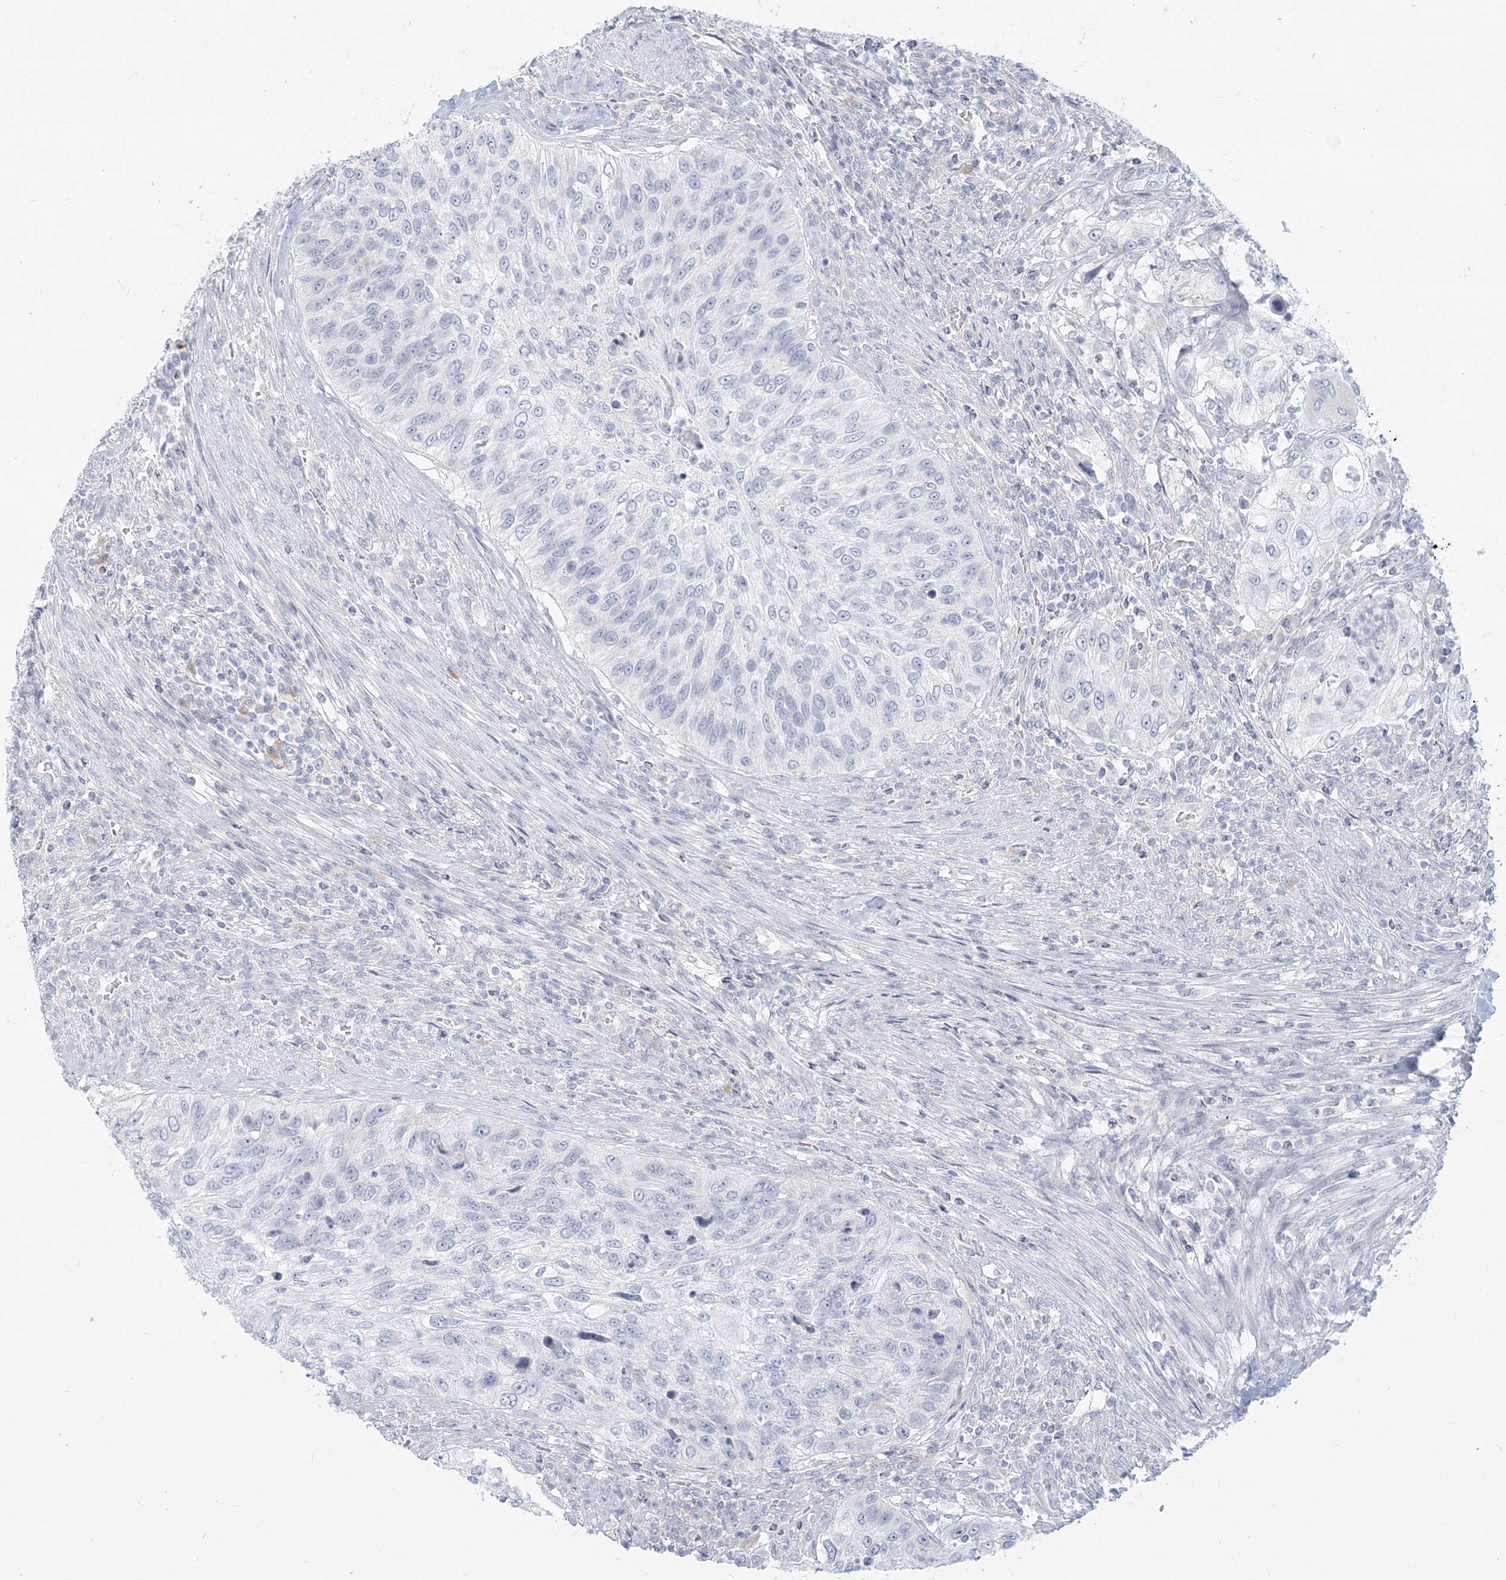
{"staining": {"intensity": "negative", "quantity": "none", "location": "none"}, "tissue": "urothelial cancer", "cell_type": "Tumor cells", "image_type": "cancer", "snomed": [{"axis": "morphology", "description": "Urothelial carcinoma, High grade"}, {"axis": "topography", "description": "Urinary bladder"}], "caption": "DAB immunohistochemical staining of human high-grade urothelial carcinoma exhibits no significant expression in tumor cells. Brightfield microscopy of immunohistochemistry stained with DAB (3,3'-diaminobenzidine) (brown) and hematoxylin (blue), captured at high magnification.", "gene": "CSN1S1", "patient": {"sex": "female", "age": 60}}